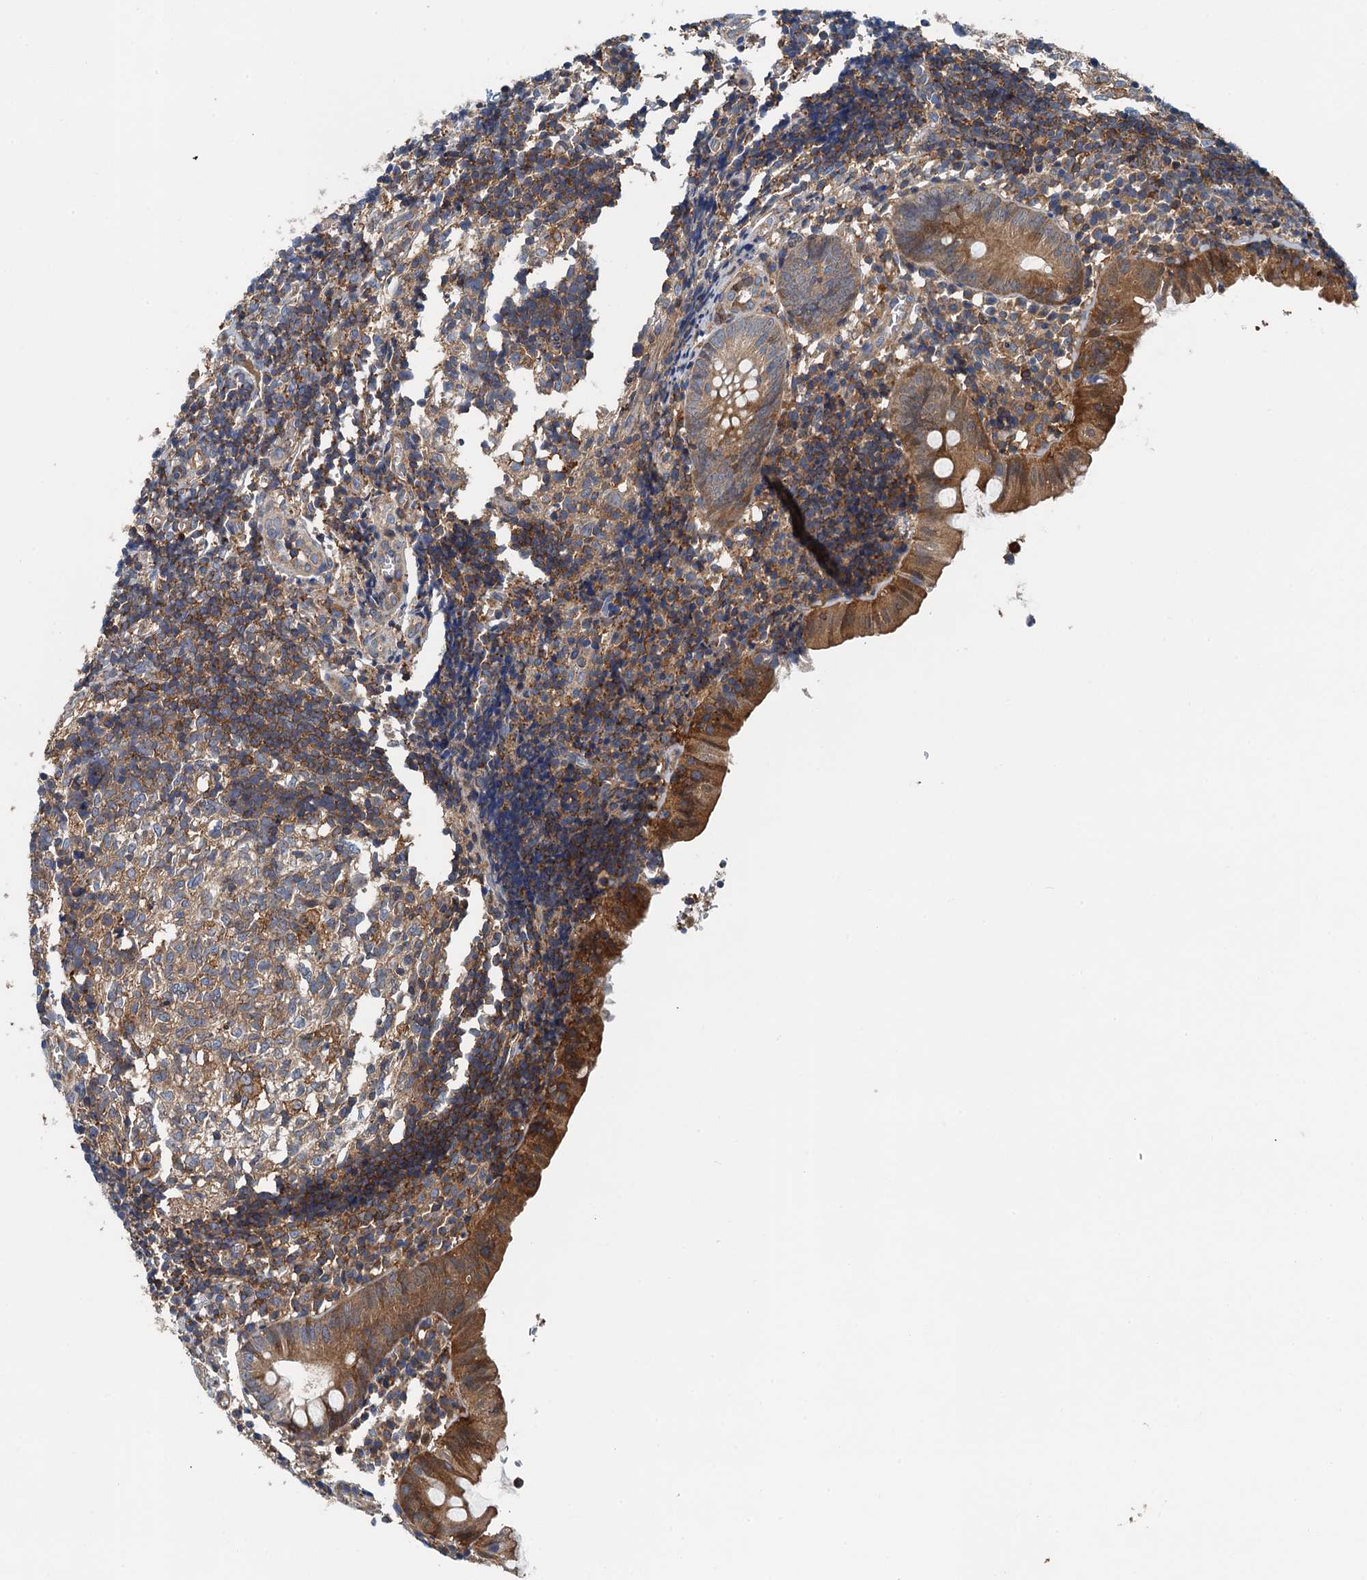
{"staining": {"intensity": "moderate", "quantity": ">75%", "location": "cytoplasmic/membranous"}, "tissue": "appendix", "cell_type": "Glandular cells", "image_type": "normal", "snomed": [{"axis": "morphology", "description": "Normal tissue, NOS"}, {"axis": "topography", "description": "Appendix"}], "caption": "Immunohistochemistry histopathology image of benign appendix: appendix stained using immunohistochemistry displays medium levels of moderate protein expression localized specifically in the cytoplasmic/membranous of glandular cells, appearing as a cytoplasmic/membranous brown color.", "gene": "PPP1R14D", "patient": {"sex": "male", "age": 8}}